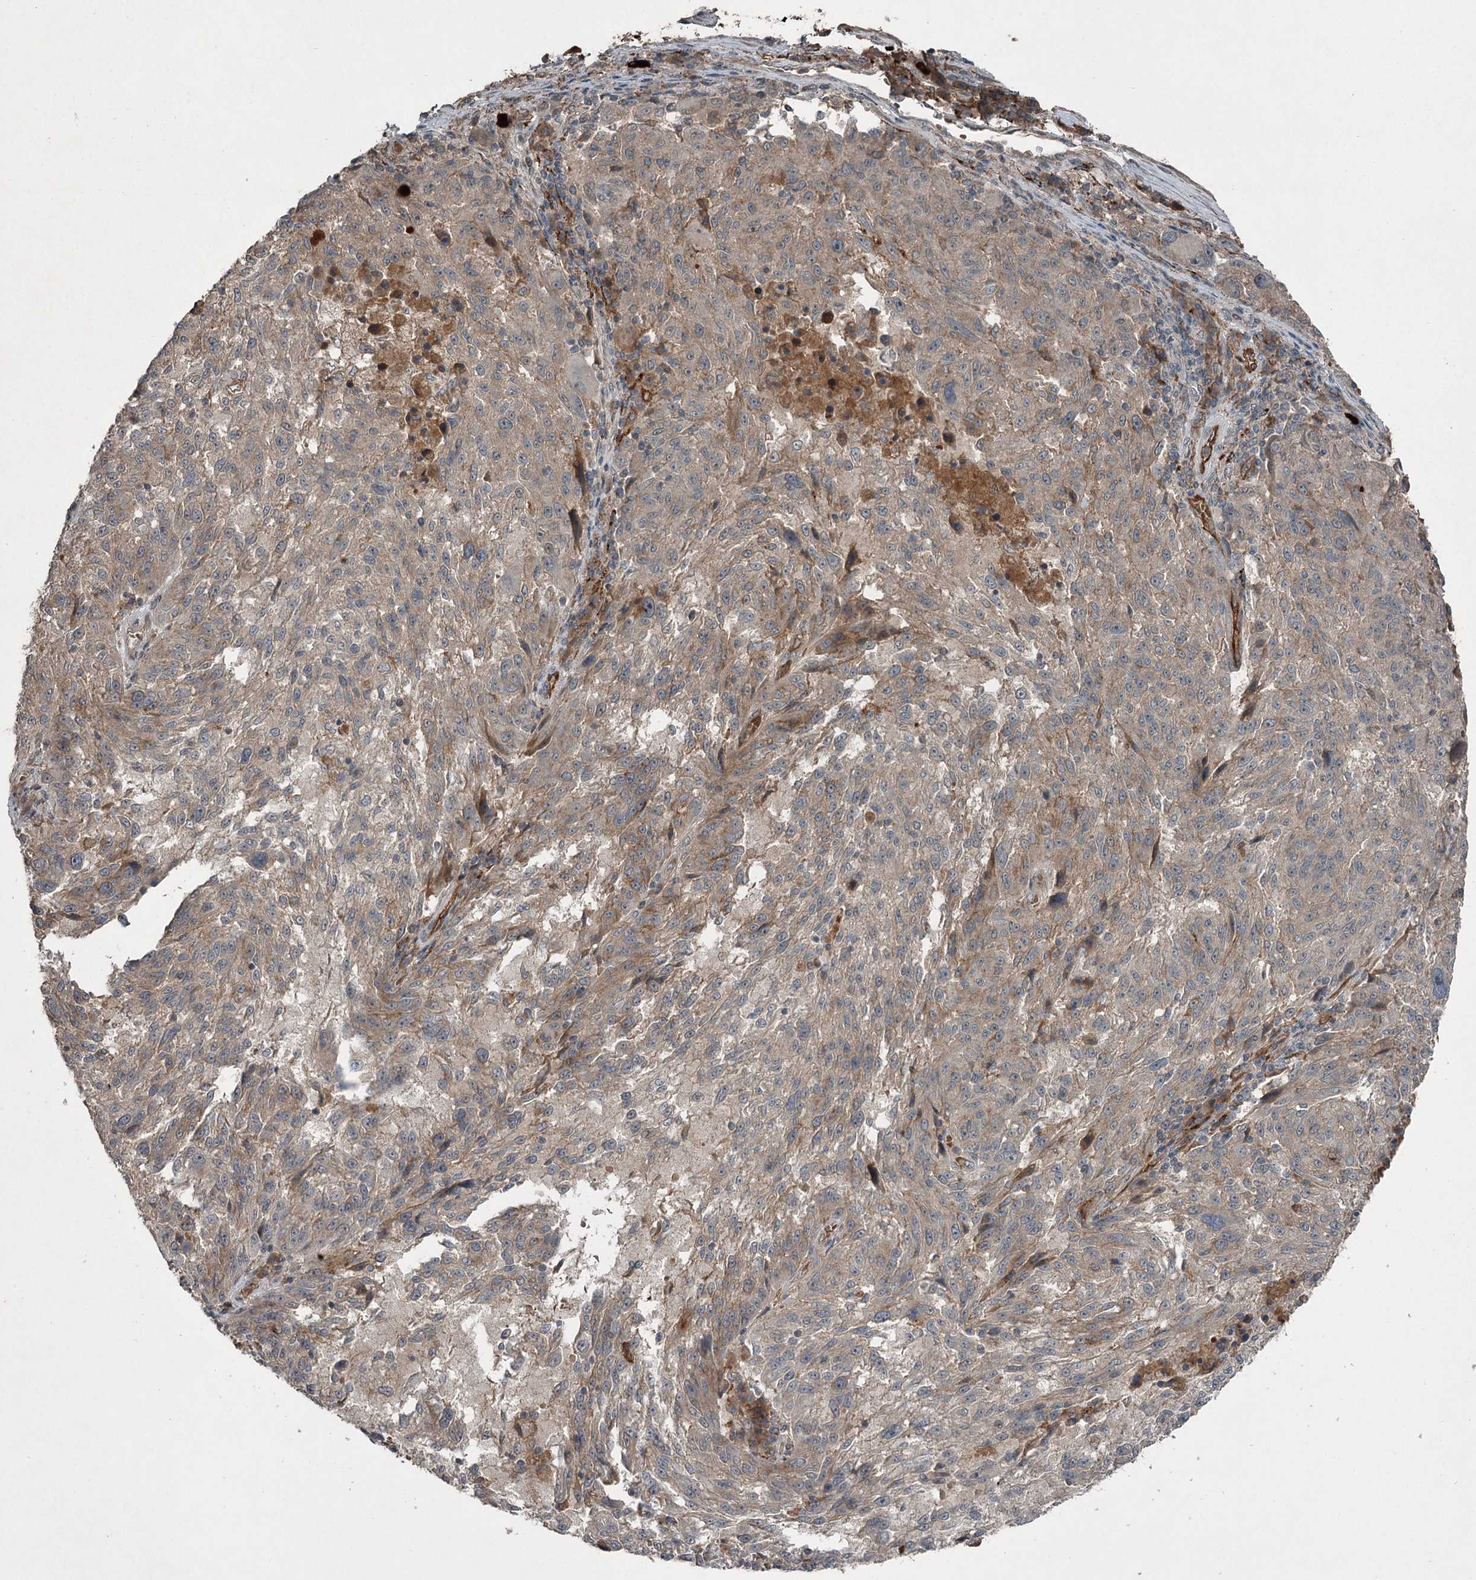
{"staining": {"intensity": "weak", "quantity": "25%-75%", "location": "cytoplasmic/membranous"}, "tissue": "melanoma", "cell_type": "Tumor cells", "image_type": "cancer", "snomed": [{"axis": "morphology", "description": "Malignant melanoma, NOS"}, {"axis": "topography", "description": "Skin"}], "caption": "Tumor cells demonstrate weak cytoplasmic/membranous staining in approximately 25%-75% of cells in malignant melanoma.", "gene": "SLC39A8", "patient": {"sex": "male", "age": 53}}